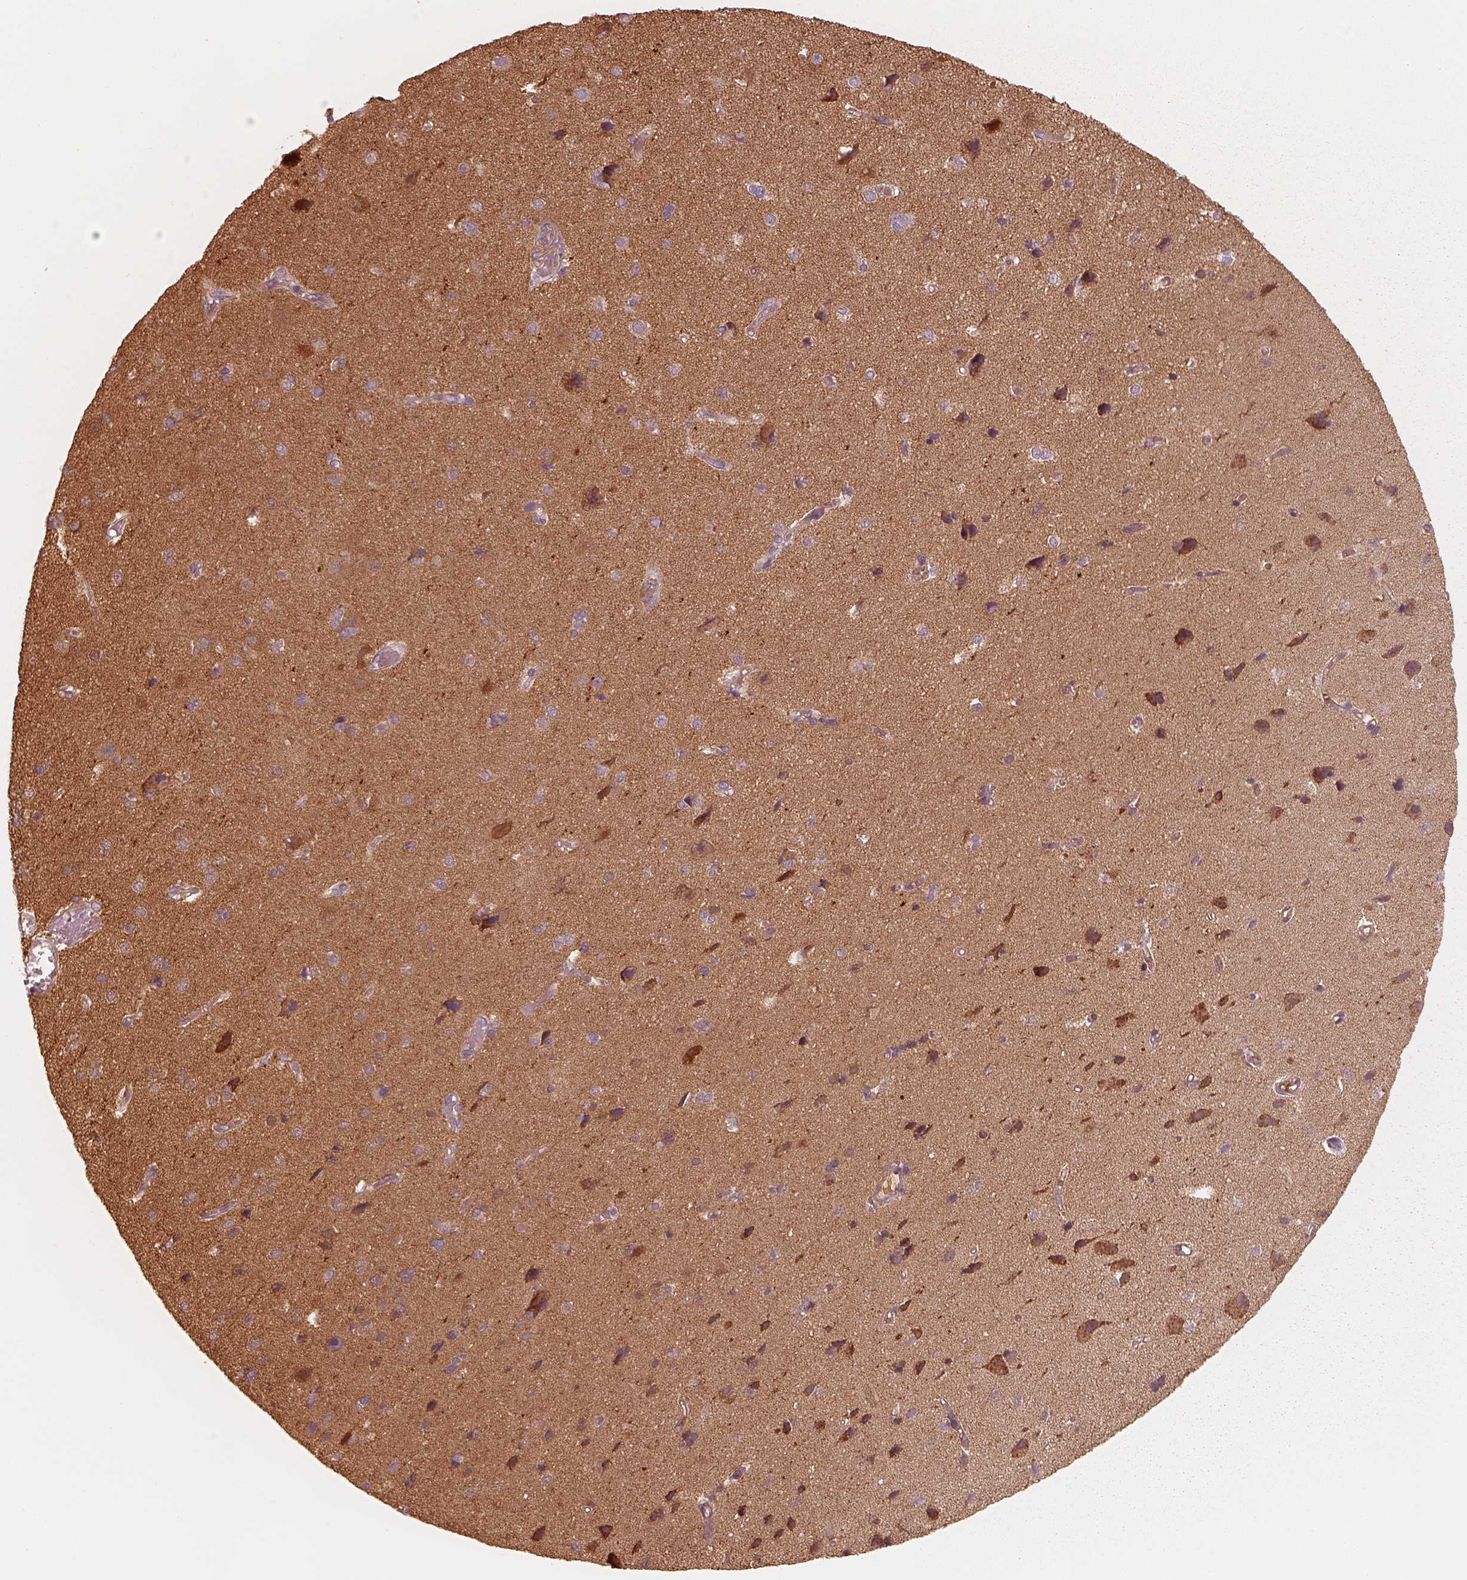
{"staining": {"intensity": "moderate", "quantity": ">75%", "location": "cytoplasmic/membranous"}, "tissue": "cerebral cortex", "cell_type": "Endothelial cells", "image_type": "normal", "snomed": [{"axis": "morphology", "description": "Normal tissue, NOS"}, {"axis": "morphology", "description": "Glioma, malignant, High grade"}, {"axis": "topography", "description": "Cerebral cortex"}], "caption": "Human cerebral cortex stained with a brown dye reveals moderate cytoplasmic/membranous positive expression in approximately >75% of endothelial cells.", "gene": "CRYM", "patient": {"sex": "male", "age": 71}}